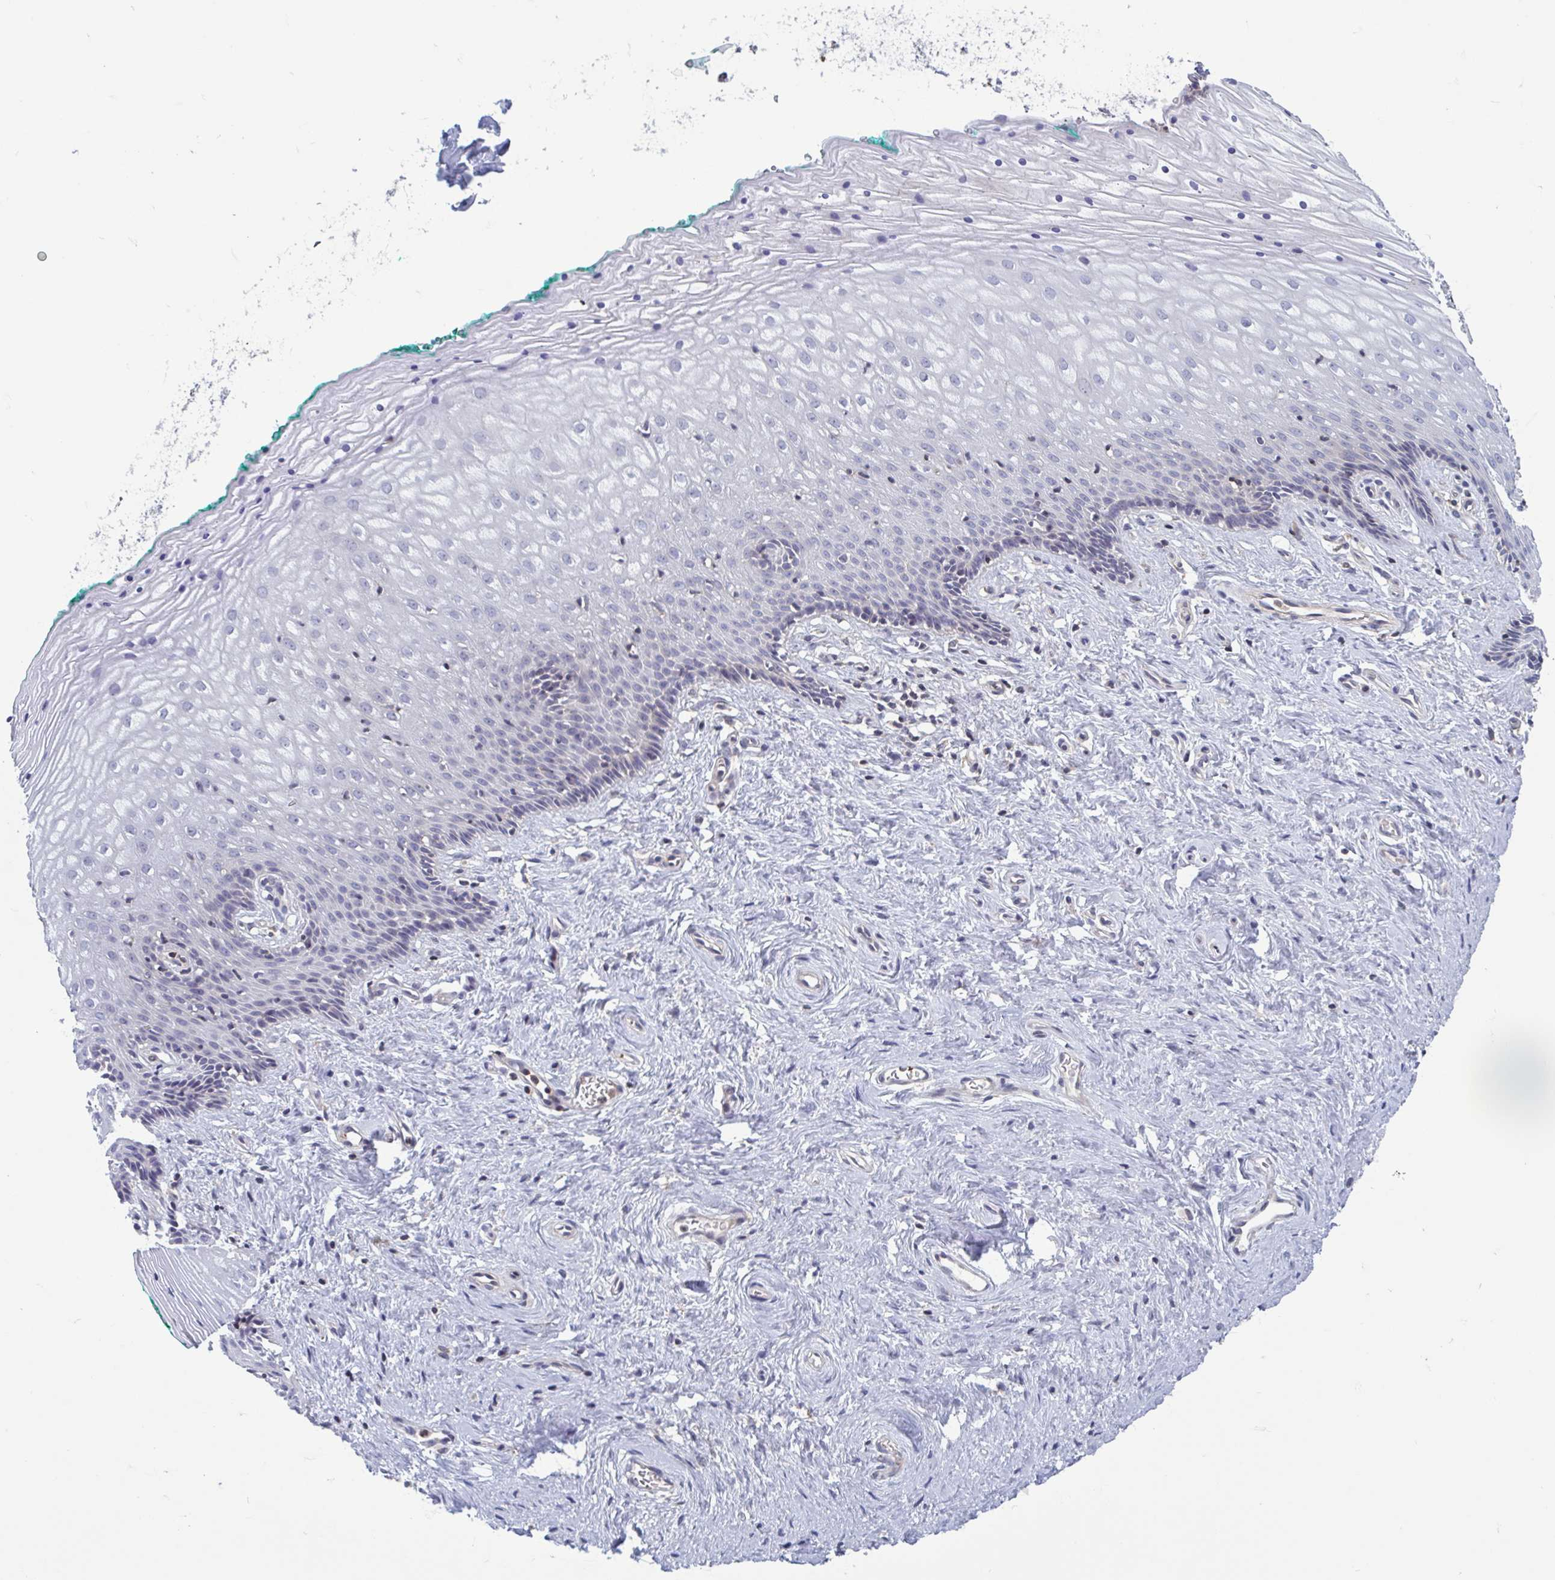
{"staining": {"intensity": "negative", "quantity": "none", "location": "none"}, "tissue": "vagina", "cell_type": "Squamous epithelial cells", "image_type": "normal", "snomed": [{"axis": "morphology", "description": "Normal tissue, NOS"}, {"axis": "topography", "description": "Vagina"}], "caption": "Squamous epithelial cells are negative for protein expression in normal human vagina. (Immunohistochemistry, brightfield microscopy, high magnification).", "gene": "LRRC38", "patient": {"sex": "female", "age": 45}}